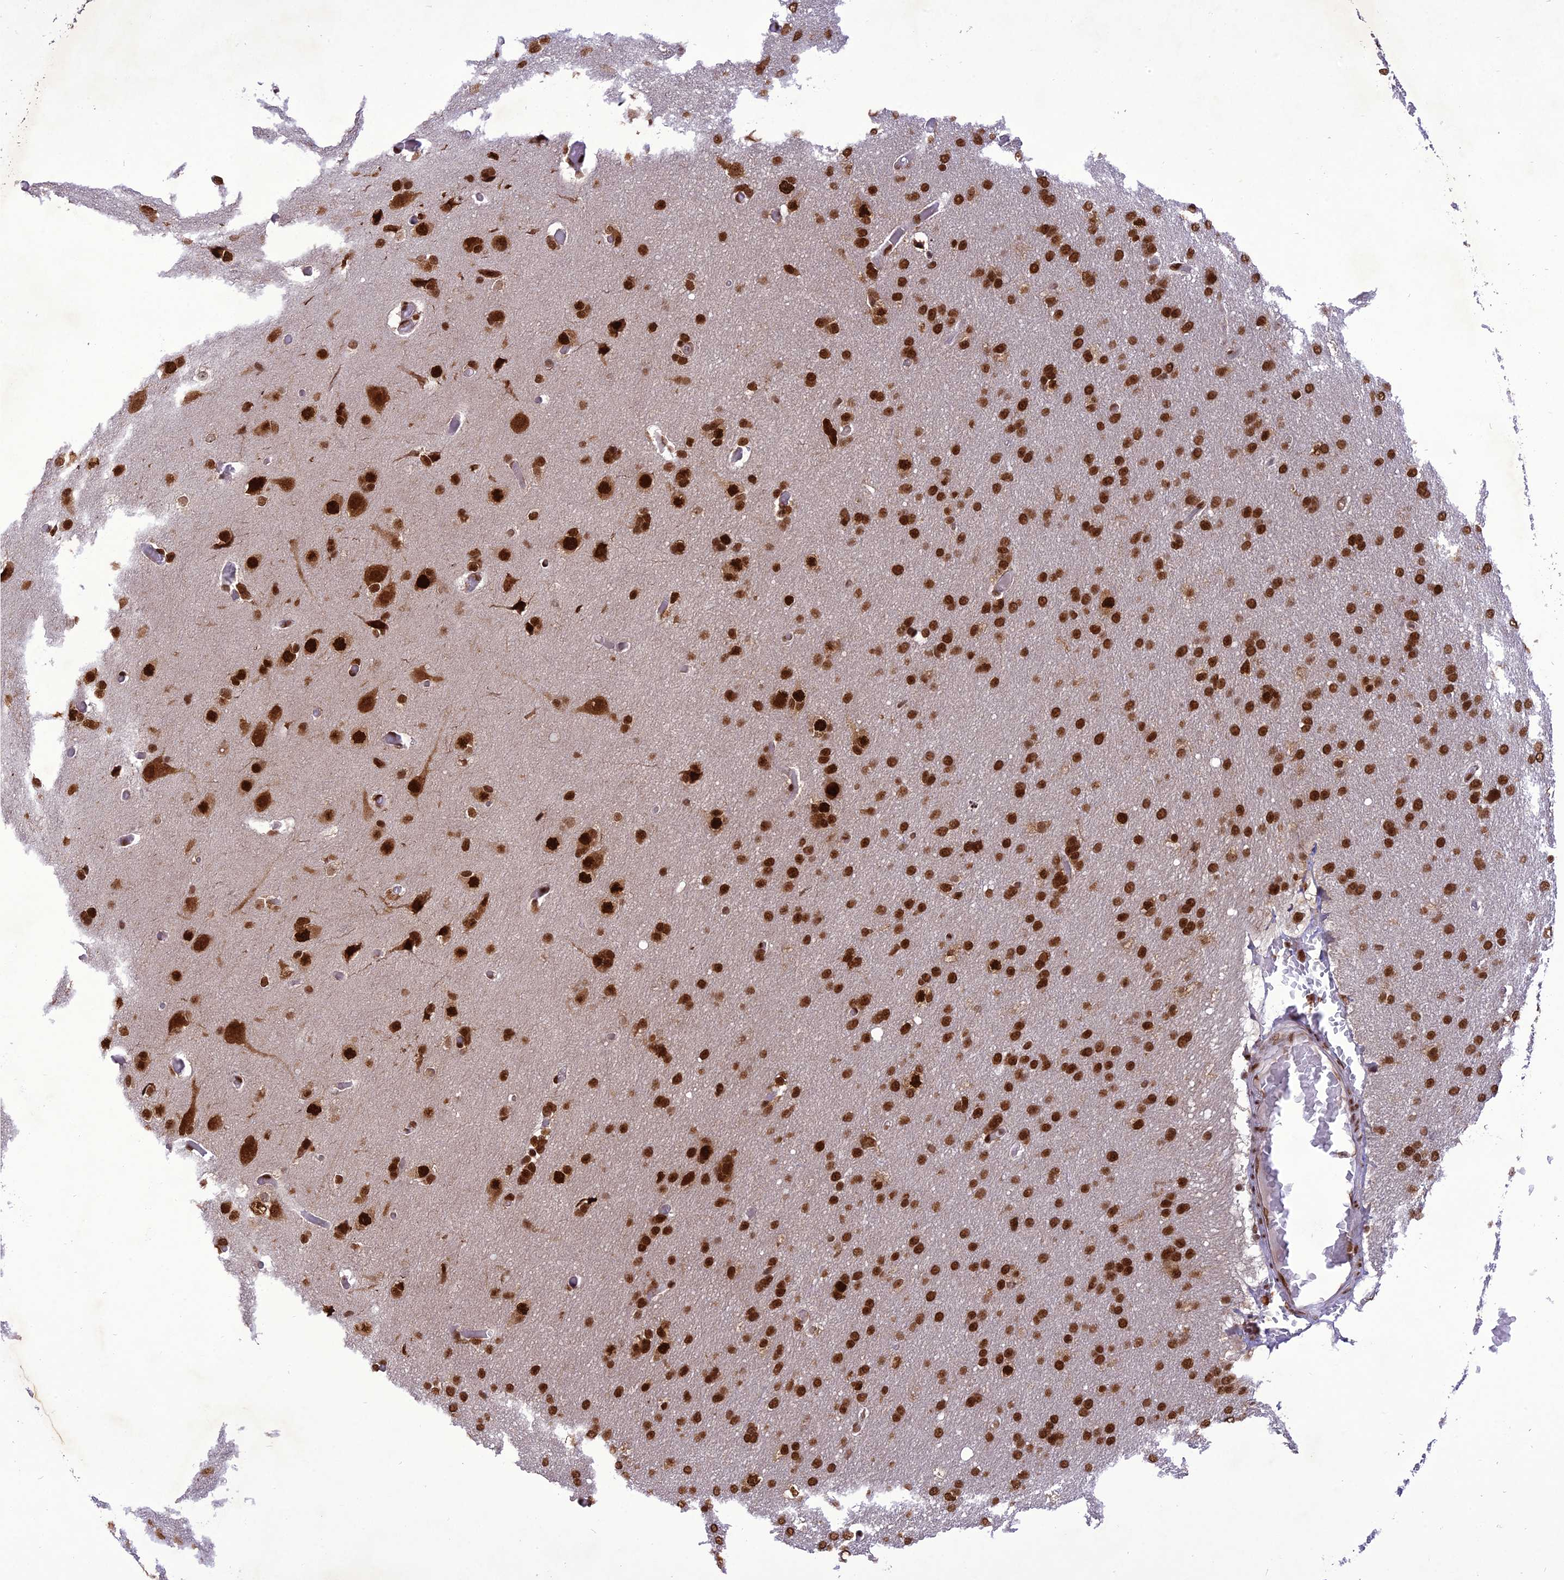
{"staining": {"intensity": "strong", "quantity": ">75%", "location": "nuclear"}, "tissue": "glioma", "cell_type": "Tumor cells", "image_type": "cancer", "snomed": [{"axis": "morphology", "description": "Glioma, malignant, High grade"}, {"axis": "topography", "description": "Cerebral cortex"}], "caption": "Malignant glioma (high-grade) was stained to show a protein in brown. There is high levels of strong nuclear expression in approximately >75% of tumor cells.", "gene": "DDX1", "patient": {"sex": "female", "age": 36}}